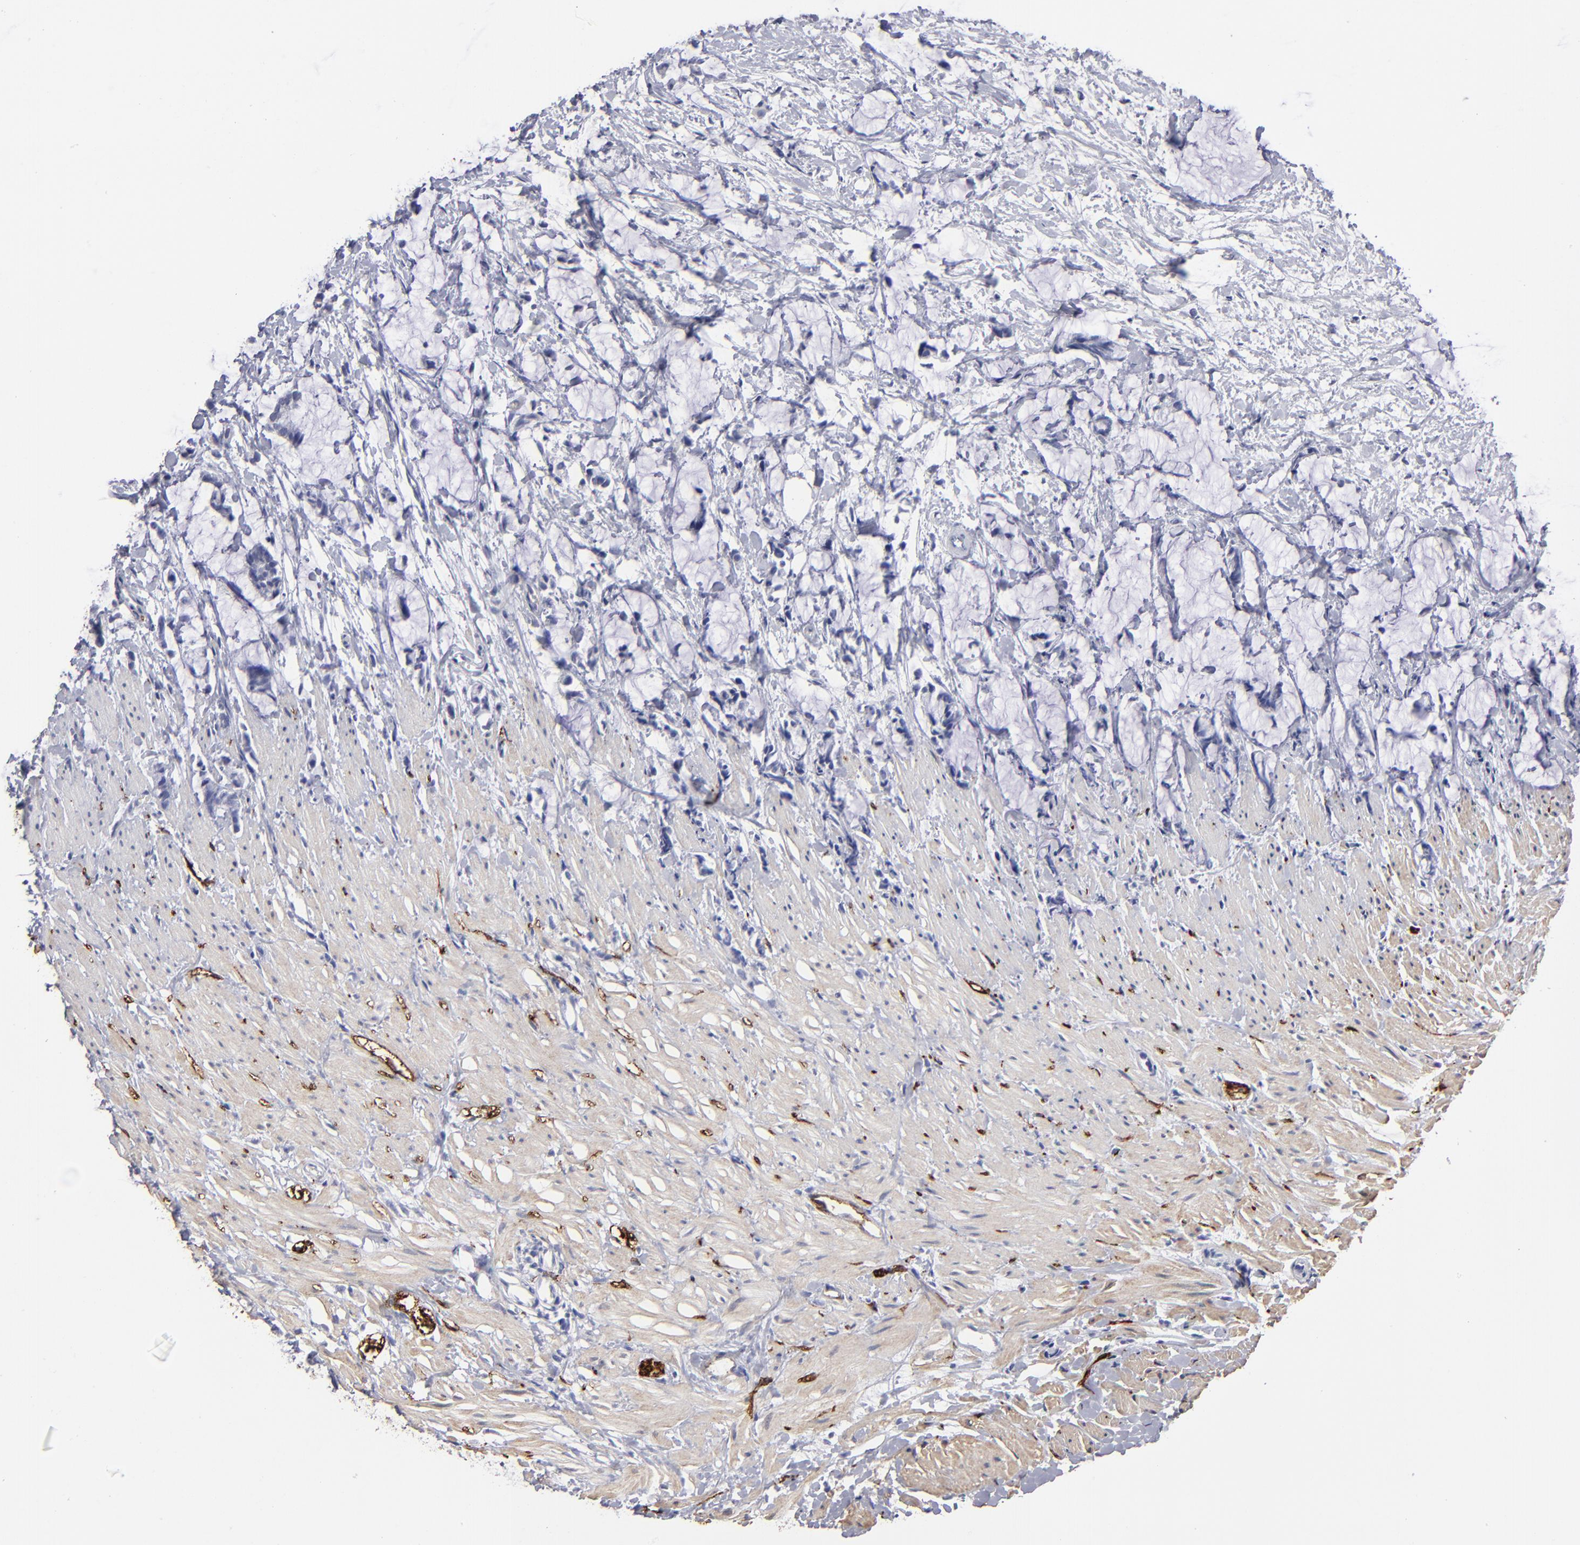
{"staining": {"intensity": "negative", "quantity": "none", "location": "none"}, "tissue": "colorectal cancer", "cell_type": "Tumor cells", "image_type": "cancer", "snomed": [{"axis": "morphology", "description": "Adenocarcinoma, NOS"}, {"axis": "topography", "description": "Colon"}], "caption": "High magnification brightfield microscopy of colorectal adenocarcinoma stained with DAB (brown) and counterstained with hematoxylin (blue): tumor cells show no significant expression.", "gene": "CADM3", "patient": {"sex": "male", "age": 14}}